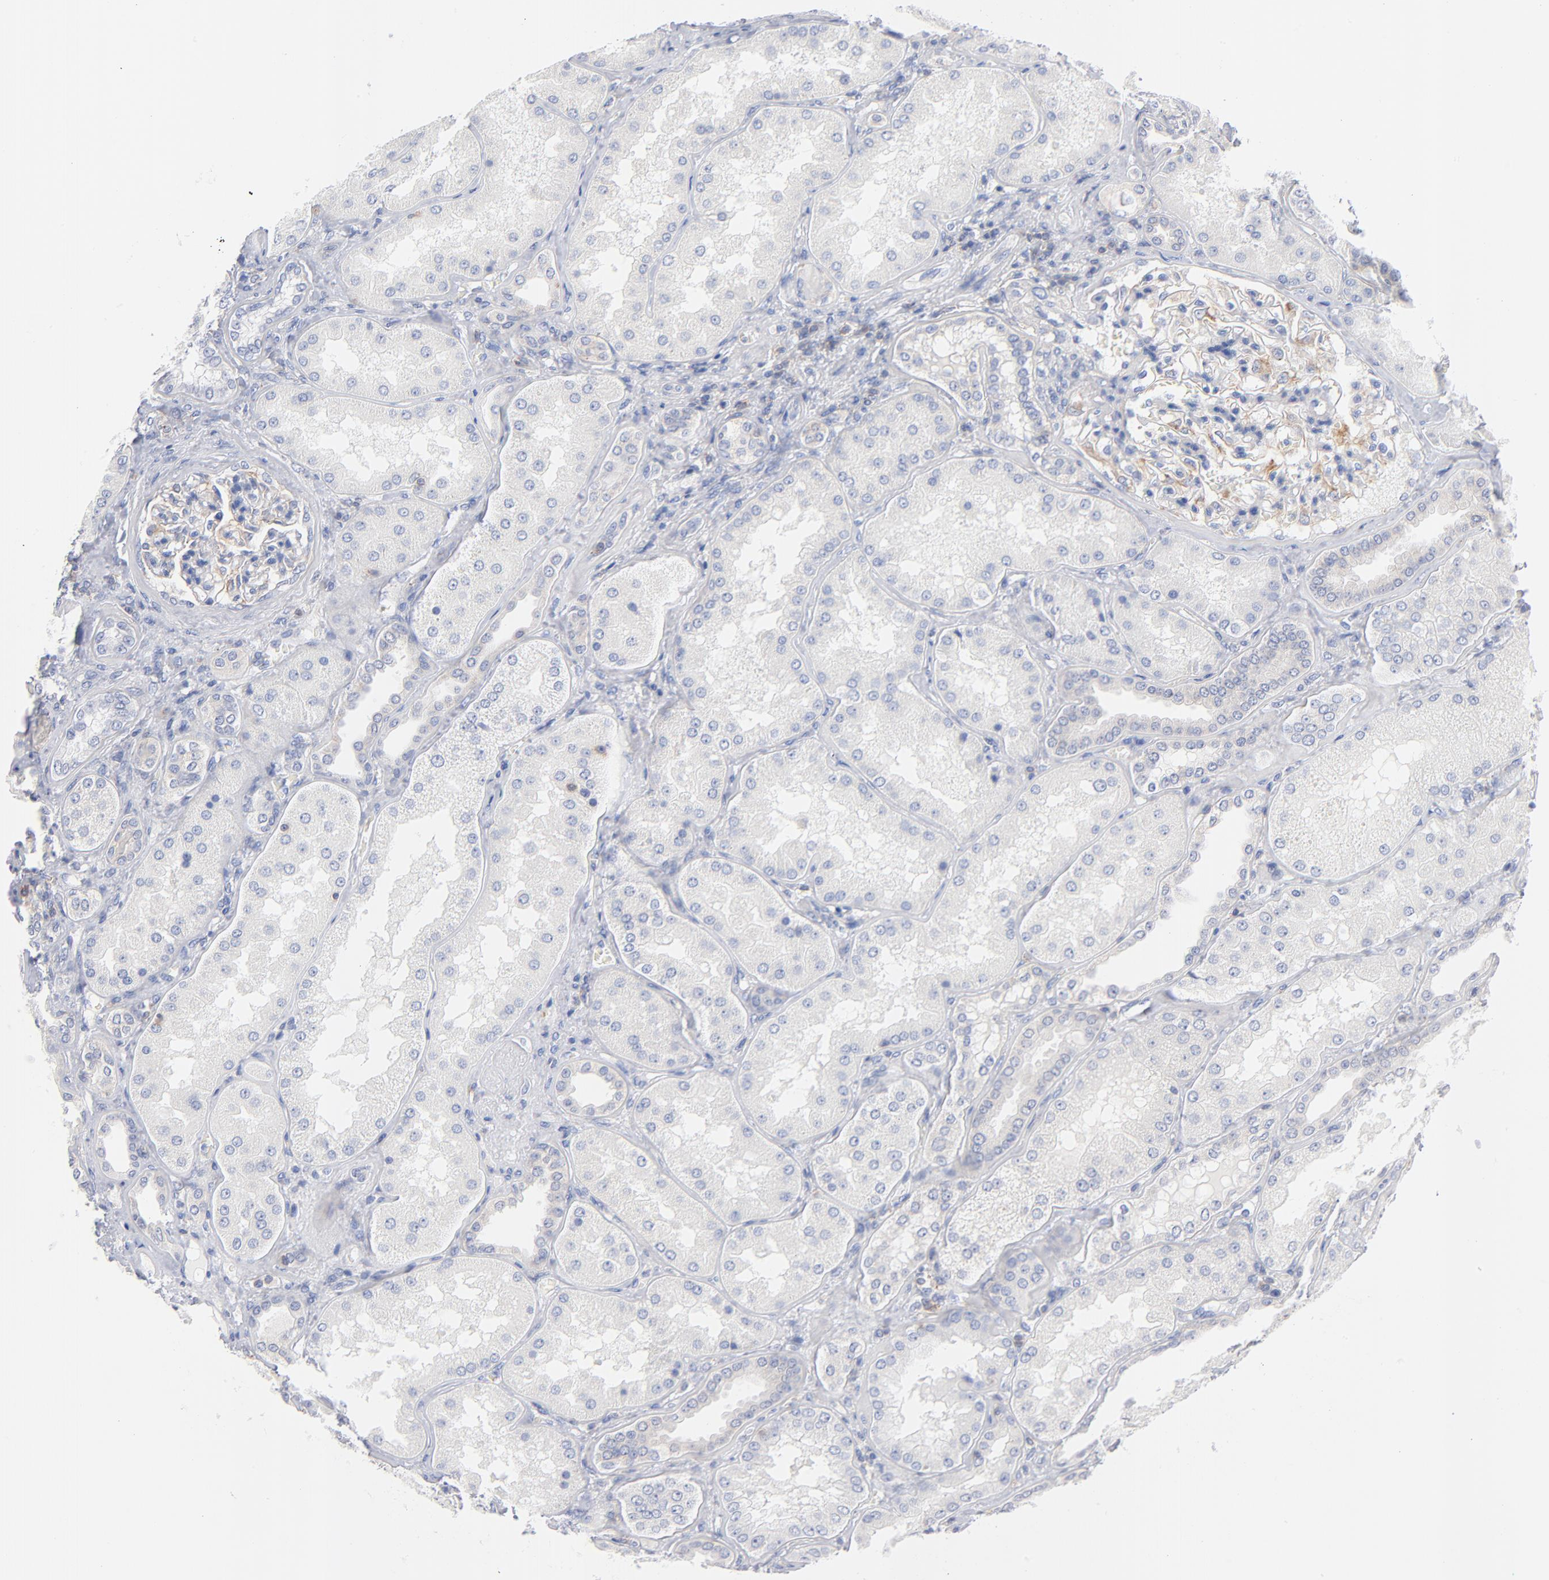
{"staining": {"intensity": "negative", "quantity": "none", "location": "none"}, "tissue": "kidney", "cell_type": "Cells in glomeruli", "image_type": "normal", "snomed": [{"axis": "morphology", "description": "Normal tissue, NOS"}, {"axis": "topography", "description": "Kidney"}], "caption": "DAB immunohistochemical staining of normal kidney displays no significant staining in cells in glomeruli. The staining was performed using DAB (3,3'-diaminobenzidine) to visualize the protein expression in brown, while the nuclei were stained in blue with hematoxylin (Magnification: 20x).", "gene": "SEPTIN11", "patient": {"sex": "female", "age": 56}}